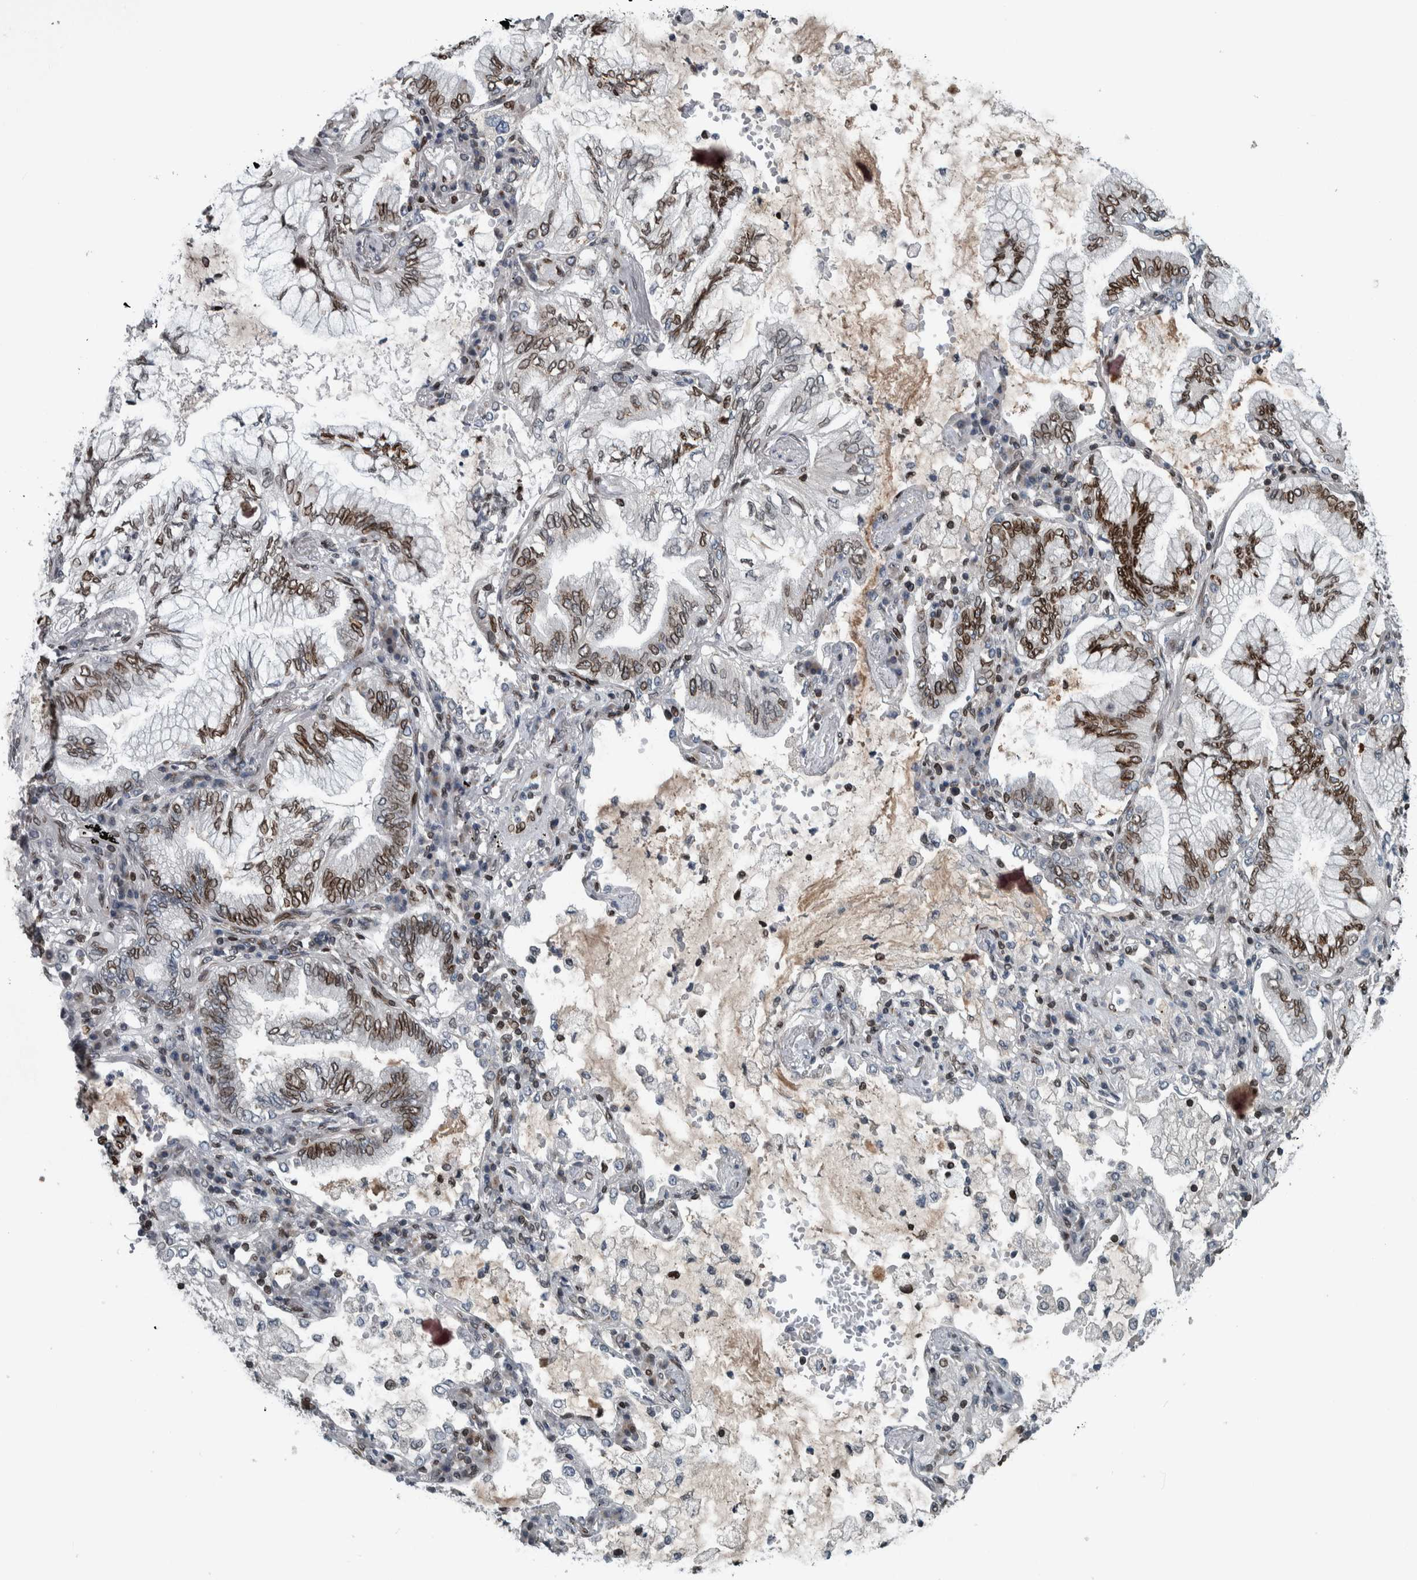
{"staining": {"intensity": "moderate", "quantity": ">75%", "location": "cytoplasmic/membranous,nuclear"}, "tissue": "lung cancer", "cell_type": "Tumor cells", "image_type": "cancer", "snomed": [{"axis": "morphology", "description": "Adenocarcinoma, NOS"}, {"axis": "topography", "description": "Lung"}], "caption": "There is medium levels of moderate cytoplasmic/membranous and nuclear staining in tumor cells of lung adenocarcinoma, as demonstrated by immunohistochemical staining (brown color).", "gene": "FAM135B", "patient": {"sex": "female", "age": 70}}